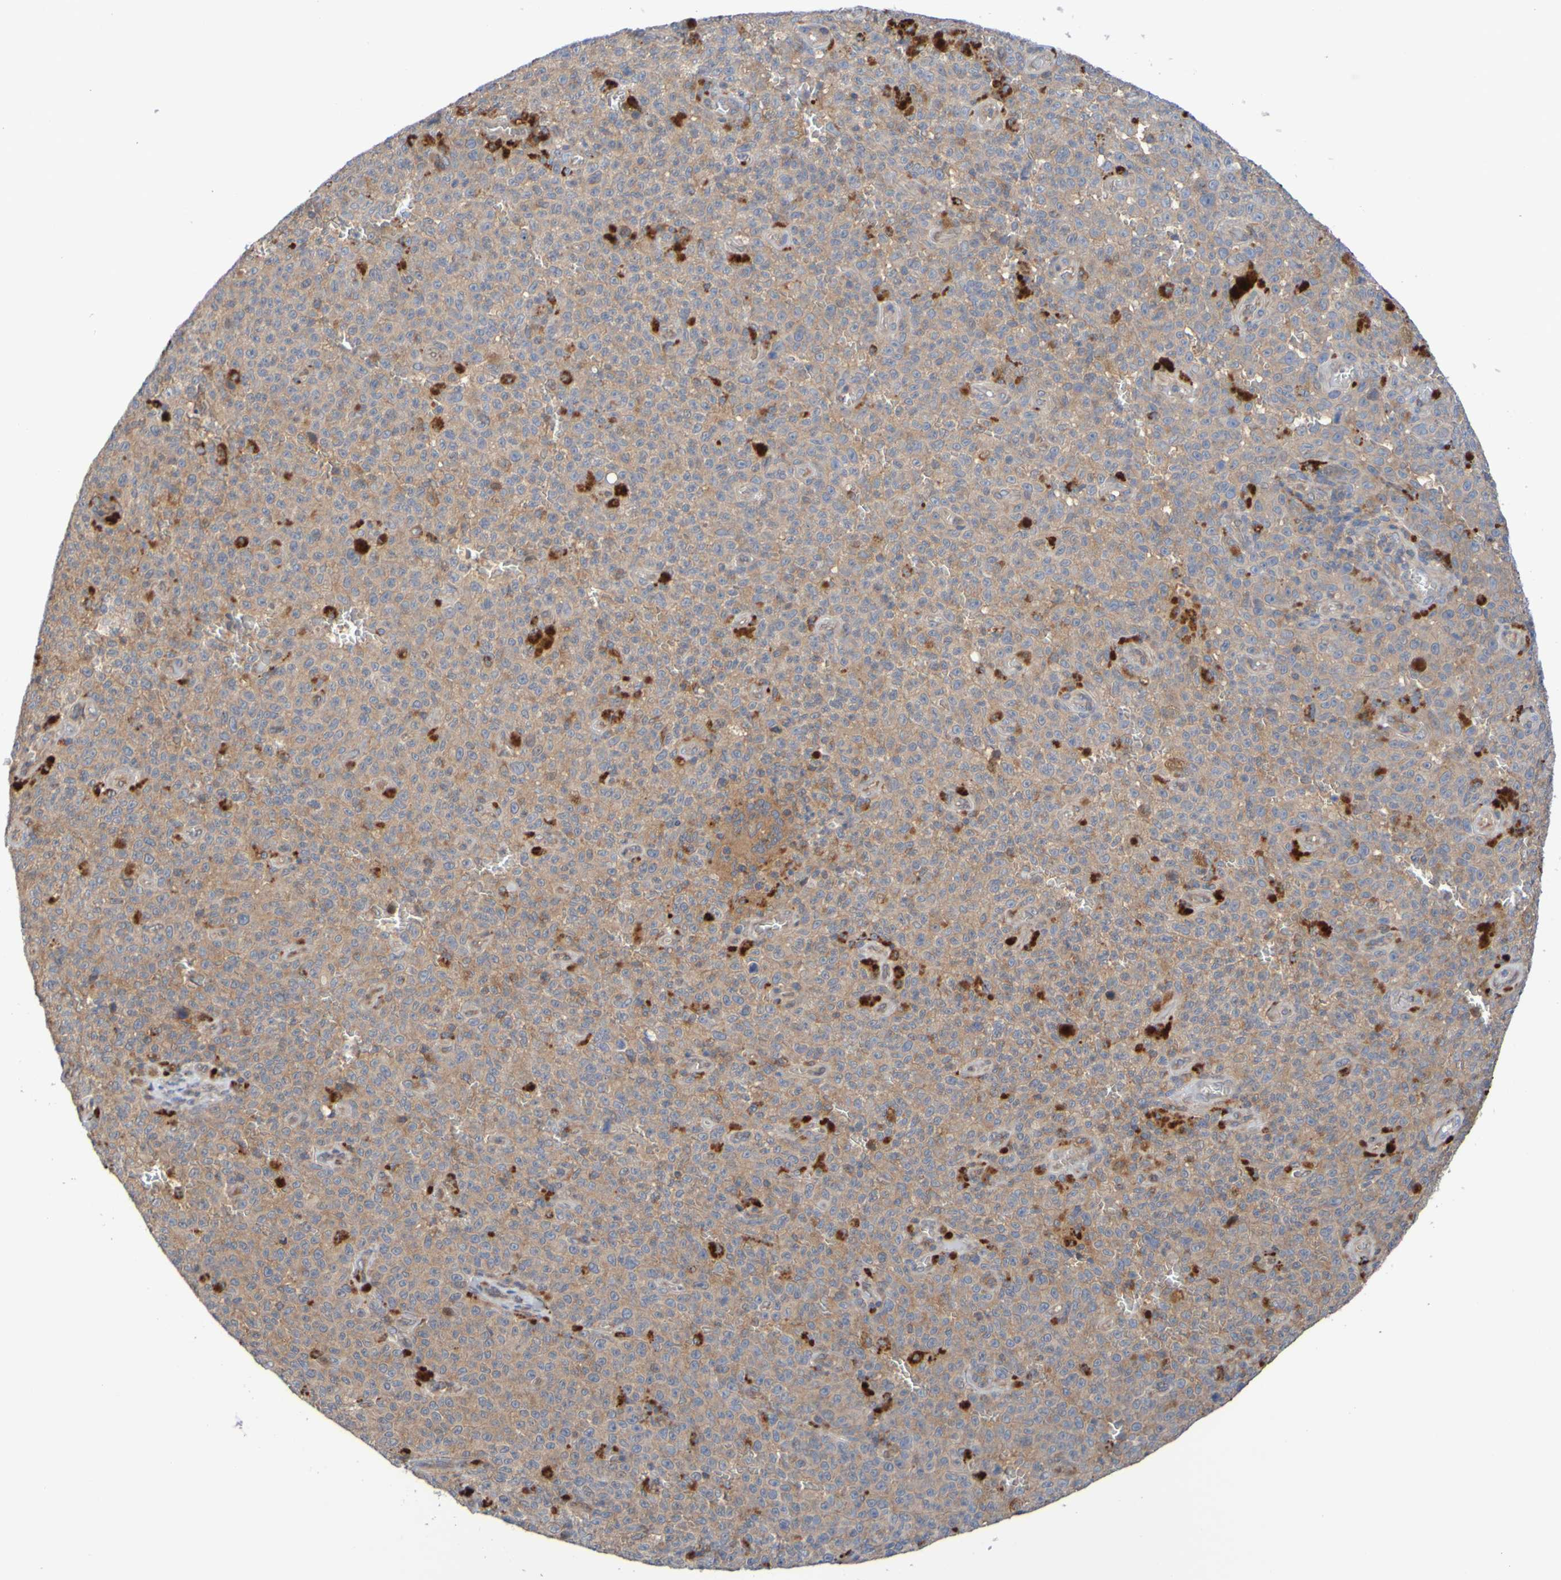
{"staining": {"intensity": "moderate", "quantity": ">75%", "location": "cytoplasmic/membranous"}, "tissue": "melanoma", "cell_type": "Tumor cells", "image_type": "cancer", "snomed": [{"axis": "morphology", "description": "Malignant melanoma, NOS"}, {"axis": "topography", "description": "Skin"}], "caption": "IHC (DAB (3,3'-diaminobenzidine)) staining of melanoma exhibits moderate cytoplasmic/membranous protein positivity in about >75% of tumor cells.", "gene": "SDK1", "patient": {"sex": "female", "age": 82}}